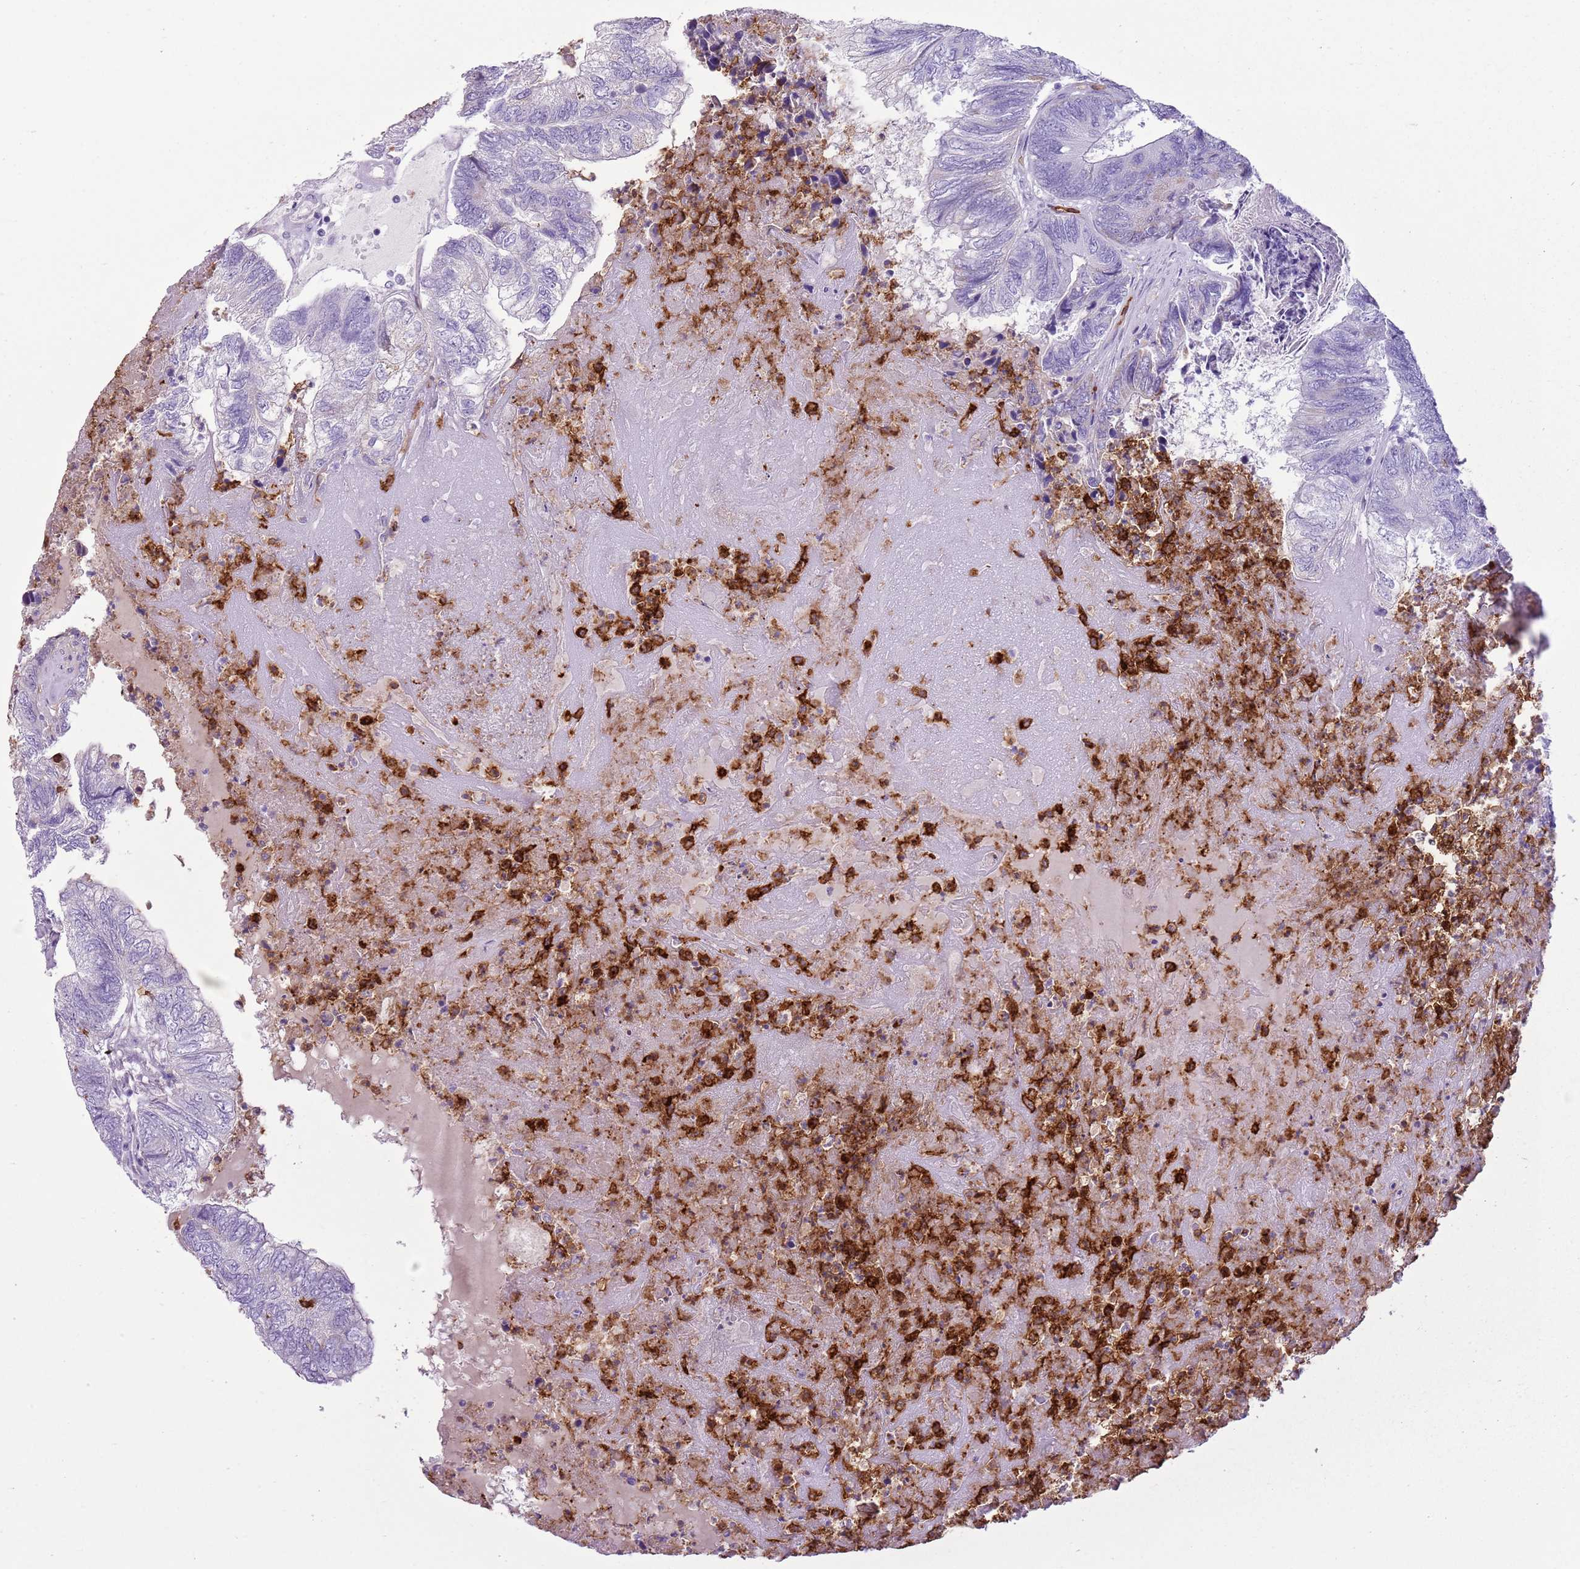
{"staining": {"intensity": "negative", "quantity": "none", "location": "none"}, "tissue": "colorectal cancer", "cell_type": "Tumor cells", "image_type": "cancer", "snomed": [{"axis": "morphology", "description": "Adenocarcinoma, NOS"}, {"axis": "topography", "description": "Colon"}], "caption": "DAB immunohistochemical staining of colorectal cancer displays no significant positivity in tumor cells.", "gene": "CD177", "patient": {"sex": "female", "age": 67}}